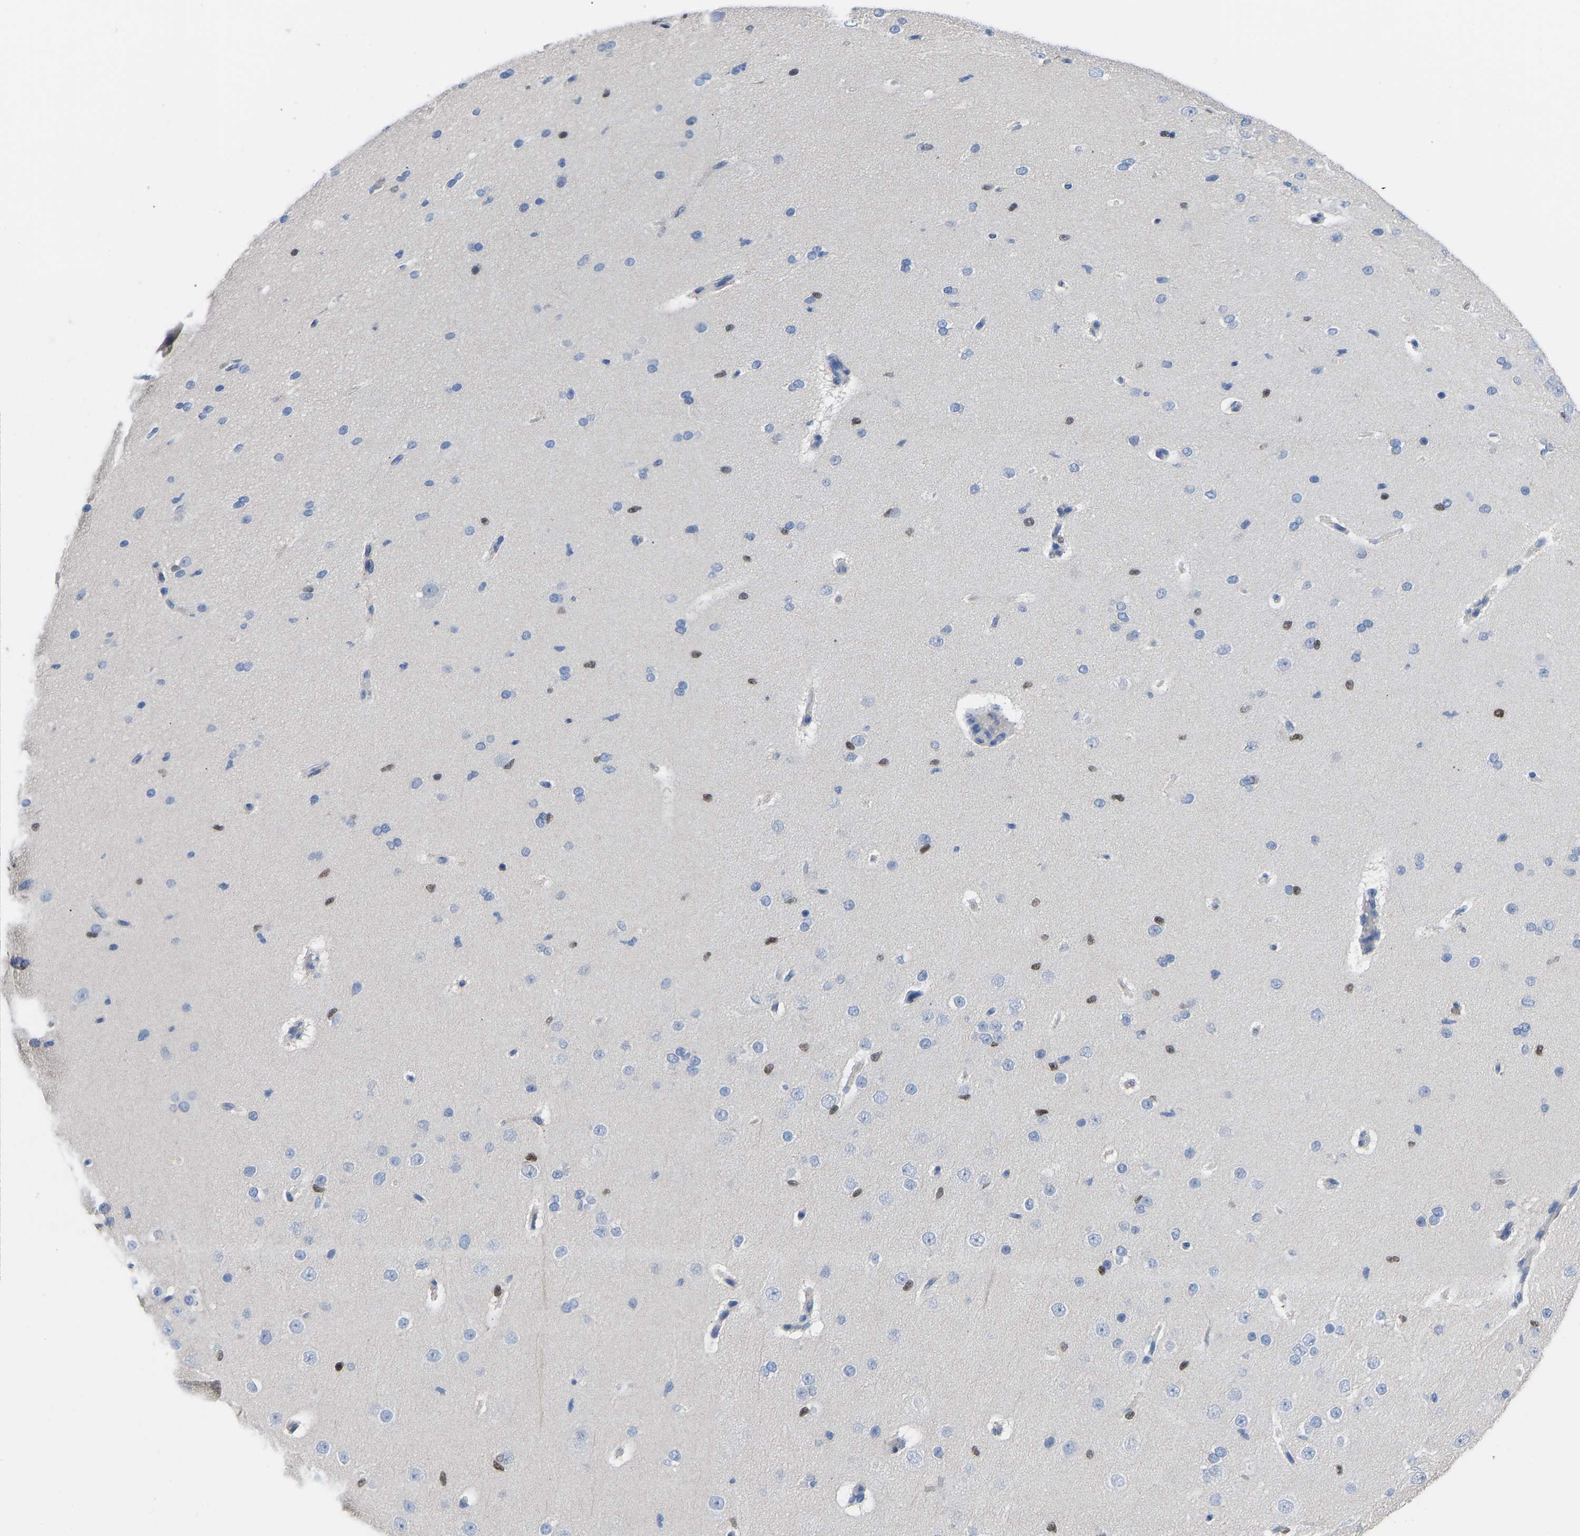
{"staining": {"intensity": "negative", "quantity": "none", "location": "none"}, "tissue": "cerebral cortex", "cell_type": "Endothelial cells", "image_type": "normal", "snomed": [{"axis": "morphology", "description": "Normal tissue, NOS"}, {"axis": "morphology", "description": "Developmental malformation"}, {"axis": "topography", "description": "Cerebral cortex"}], "caption": "Cerebral cortex stained for a protein using immunohistochemistry (IHC) reveals no staining endothelial cells.", "gene": "OLIG2", "patient": {"sex": "female", "age": 30}}